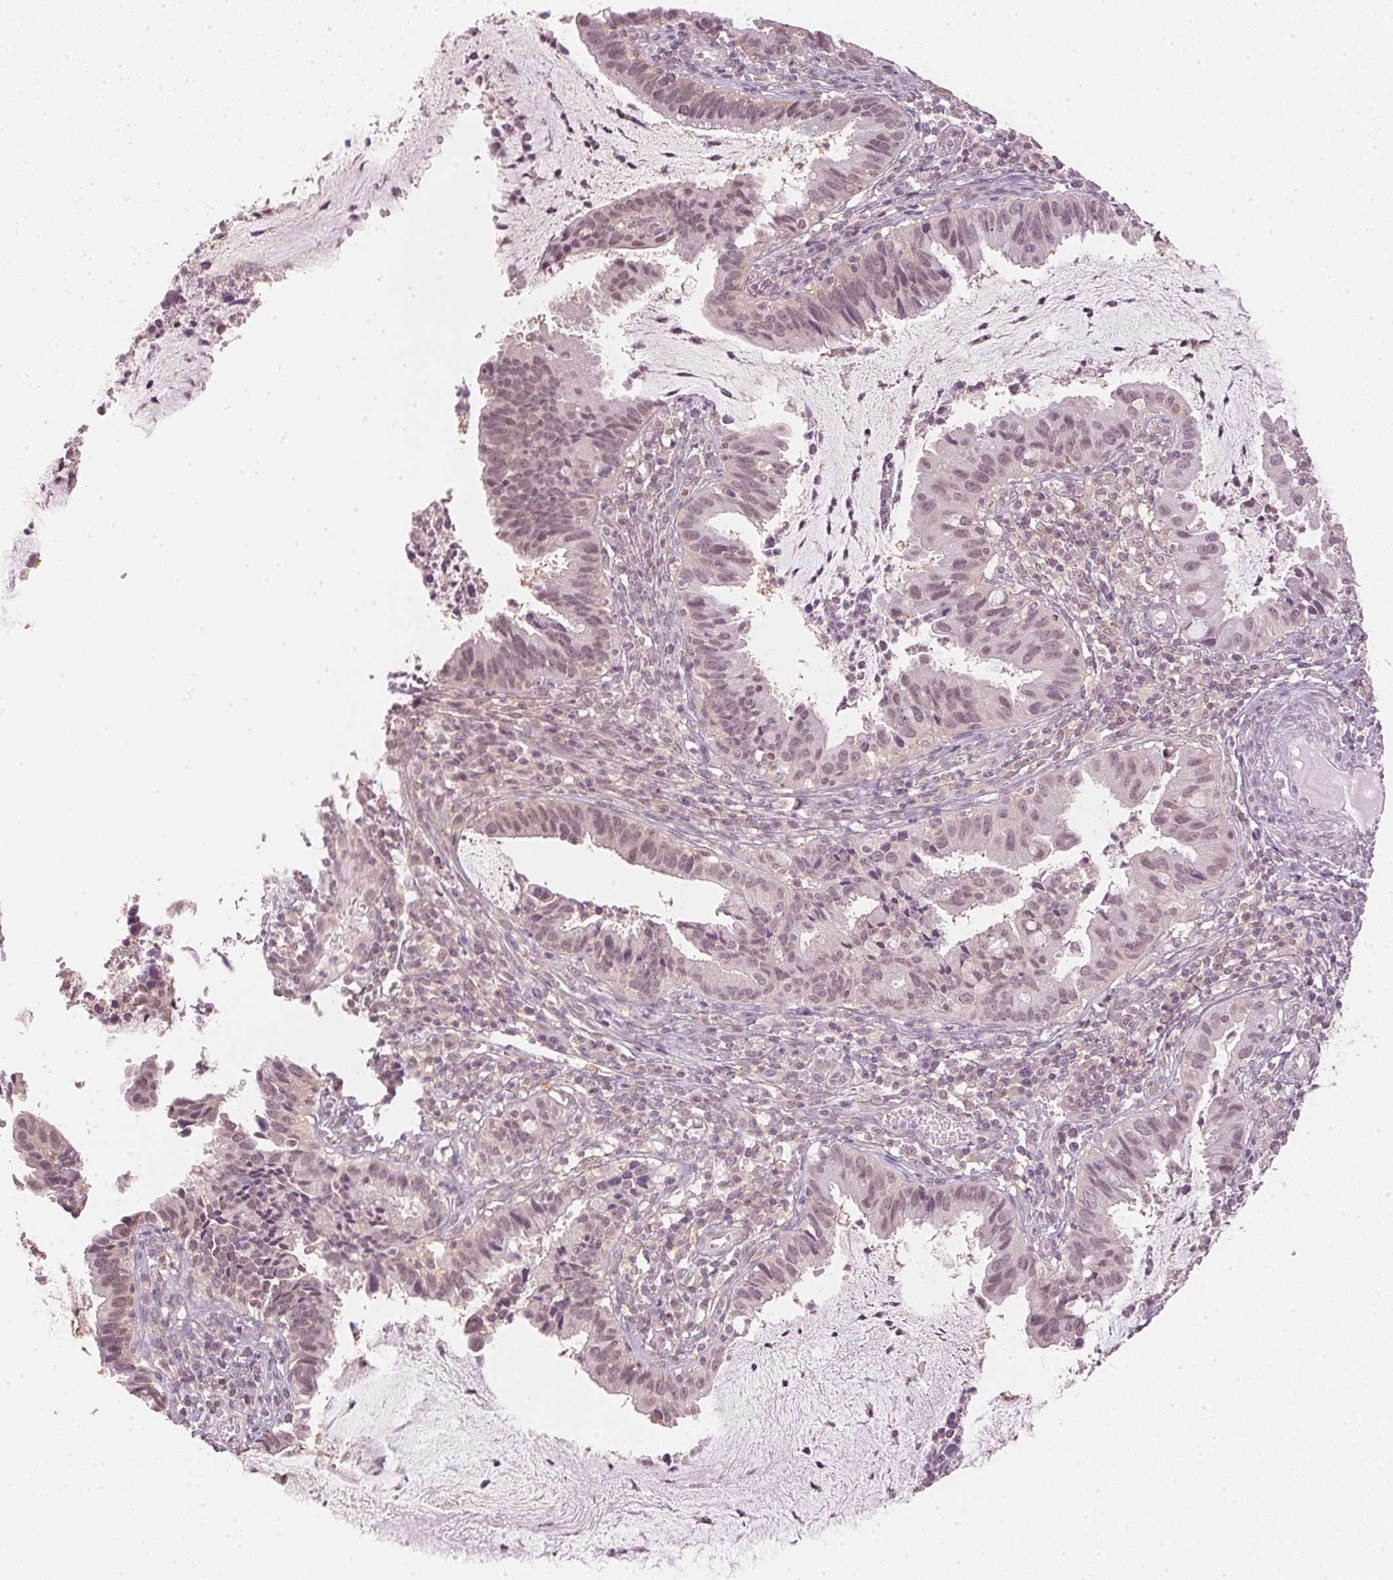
{"staining": {"intensity": "weak", "quantity": ">75%", "location": "nuclear"}, "tissue": "cervical cancer", "cell_type": "Tumor cells", "image_type": "cancer", "snomed": [{"axis": "morphology", "description": "Adenocarcinoma, NOS"}, {"axis": "topography", "description": "Cervix"}], "caption": "Cervical cancer (adenocarcinoma) stained with immunohistochemistry (IHC) displays weak nuclear expression in approximately >75% of tumor cells.", "gene": "KPRP", "patient": {"sex": "female", "age": 34}}